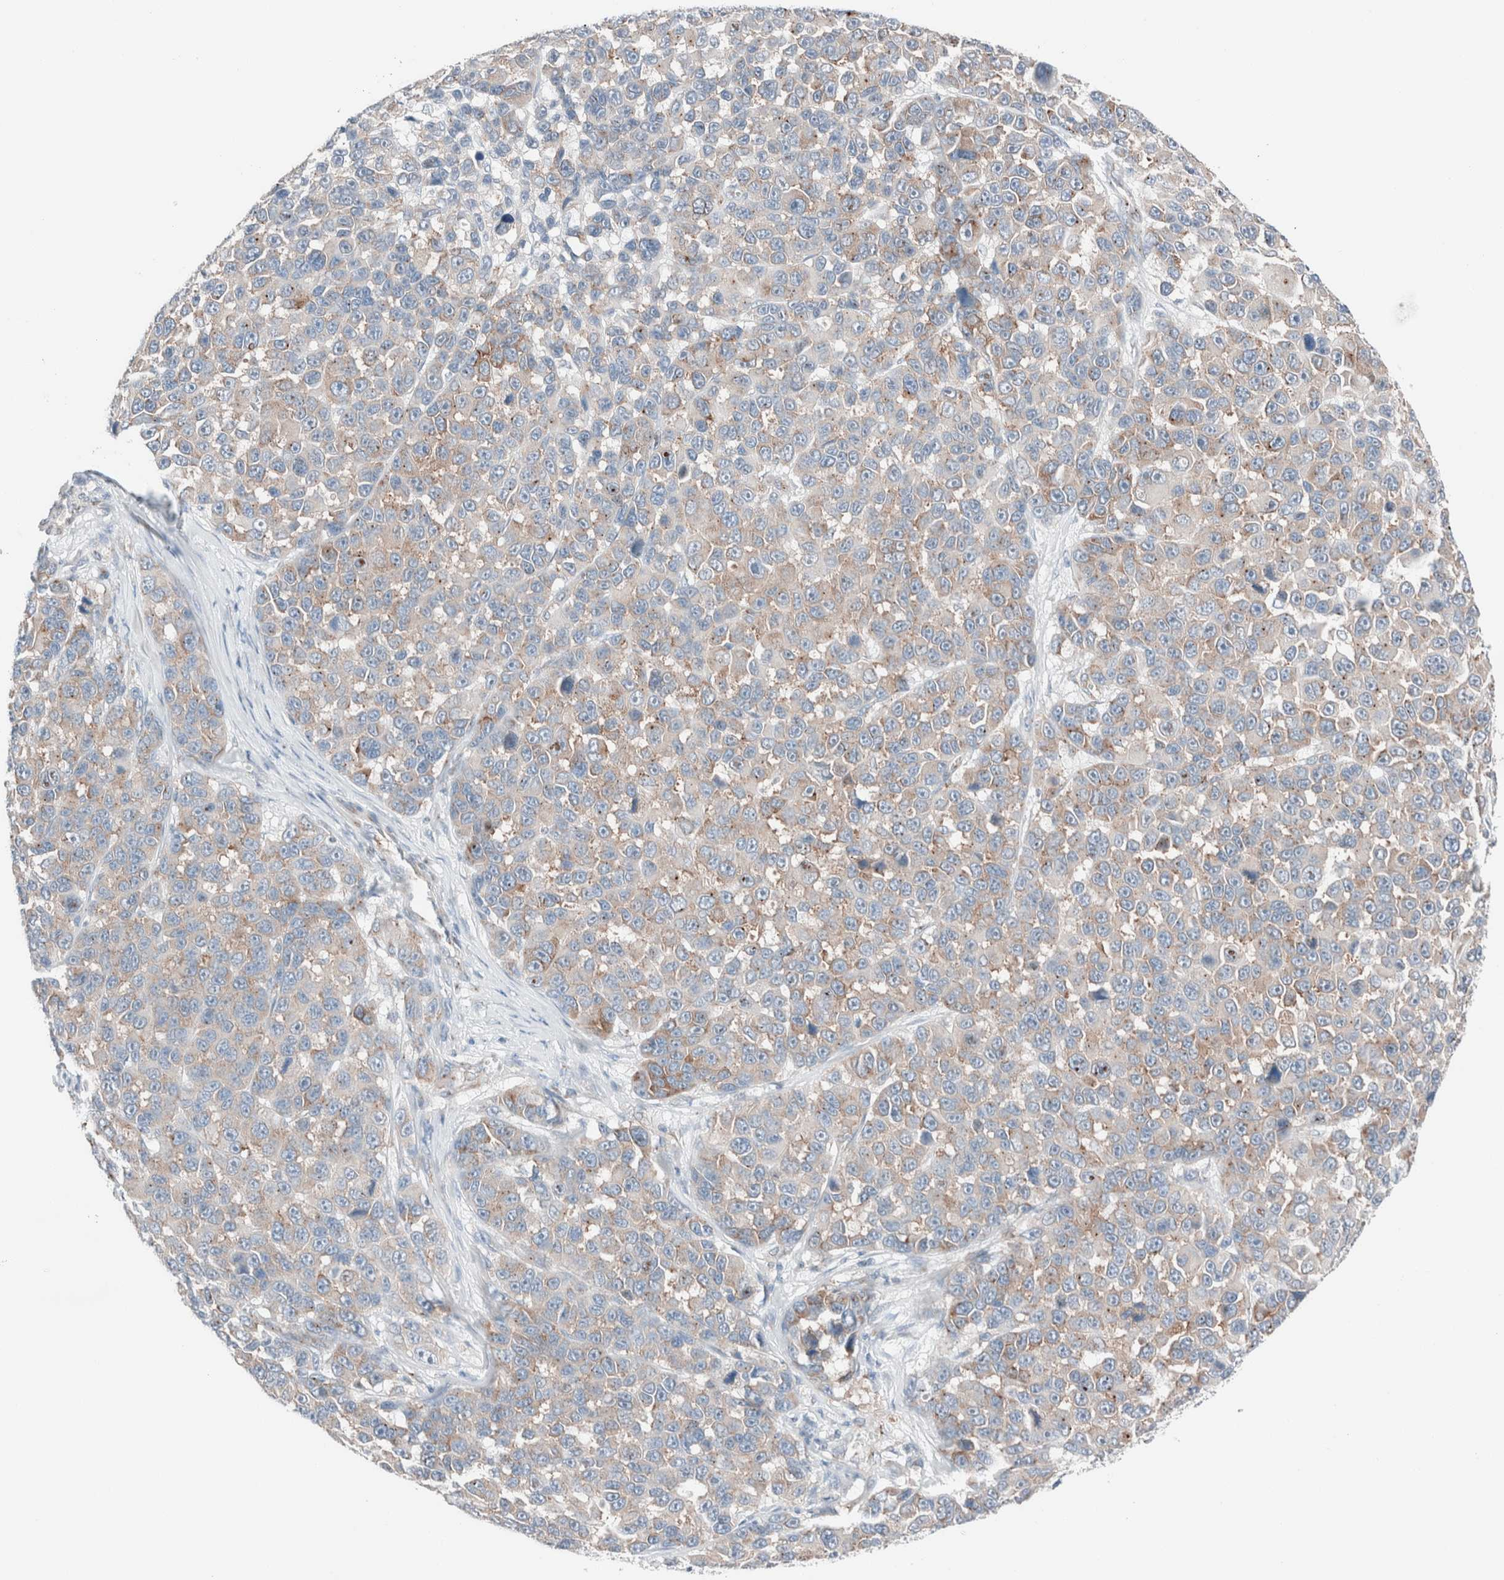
{"staining": {"intensity": "weak", "quantity": "25%-75%", "location": "cytoplasmic/membranous"}, "tissue": "melanoma", "cell_type": "Tumor cells", "image_type": "cancer", "snomed": [{"axis": "morphology", "description": "Malignant melanoma, NOS"}, {"axis": "topography", "description": "Skin"}], "caption": "DAB (3,3'-diaminobenzidine) immunohistochemical staining of melanoma exhibits weak cytoplasmic/membranous protein expression in approximately 25%-75% of tumor cells.", "gene": "CASC3", "patient": {"sex": "male", "age": 53}}